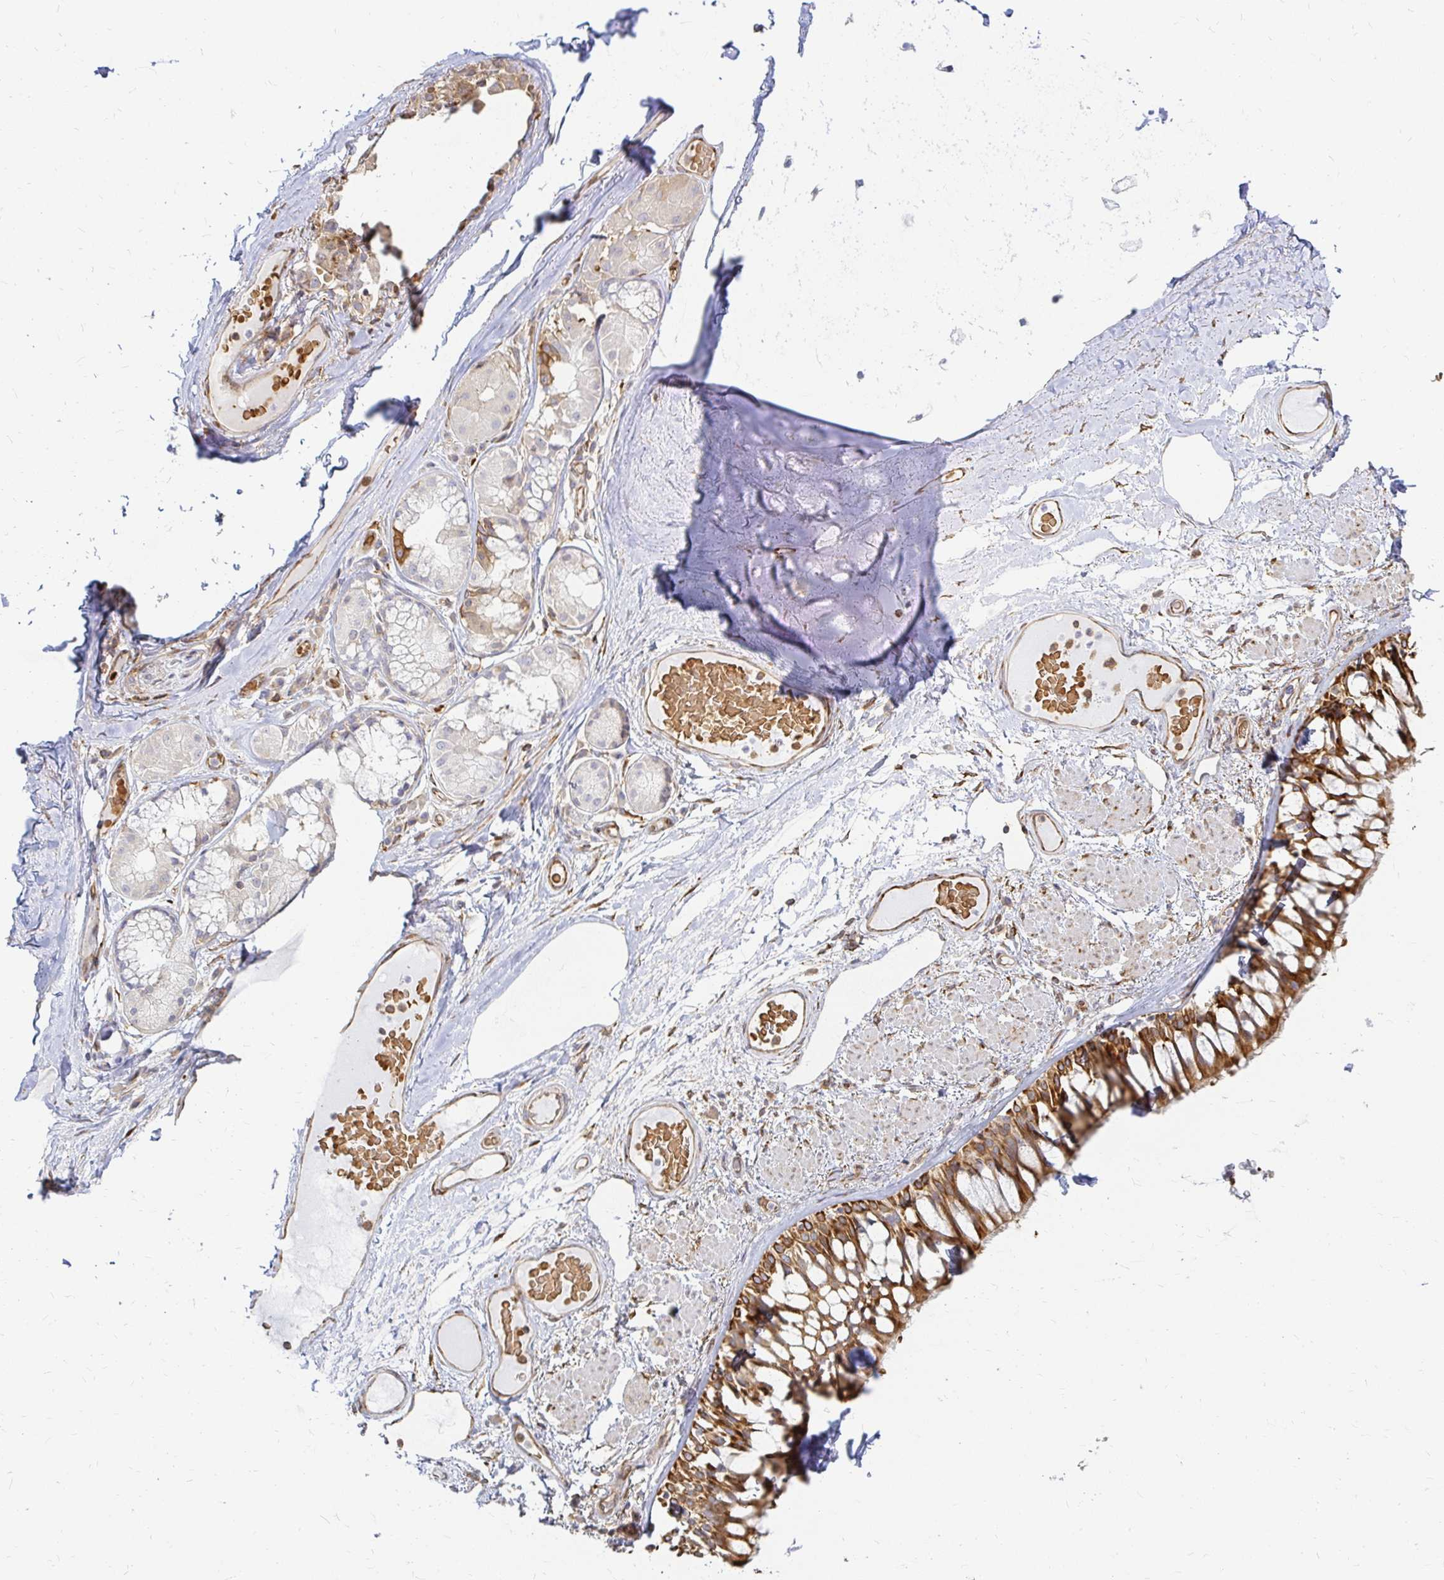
{"staining": {"intensity": "moderate", "quantity": "<25%", "location": "cytoplasmic/membranous"}, "tissue": "adipose tissue", "cell_type": "Adipocytes", "image_type": "normal", "snomed": [{"axis": "morphology", "description": "Normal tissue, NOS"}, {"axis": "topography", "description": "Cartilage tissue"}, {"axis": "topography", "description": "Bronchus"}], "caption": "Approximately <25% of adipocytes in unremarkable adipose tissue demonstrate moderate cytoplasmic/membranous protein staining as visualized by brown immunohistochemical staining.", "gene": "CAST", "patient": {"sex": "male", "age": 64}}